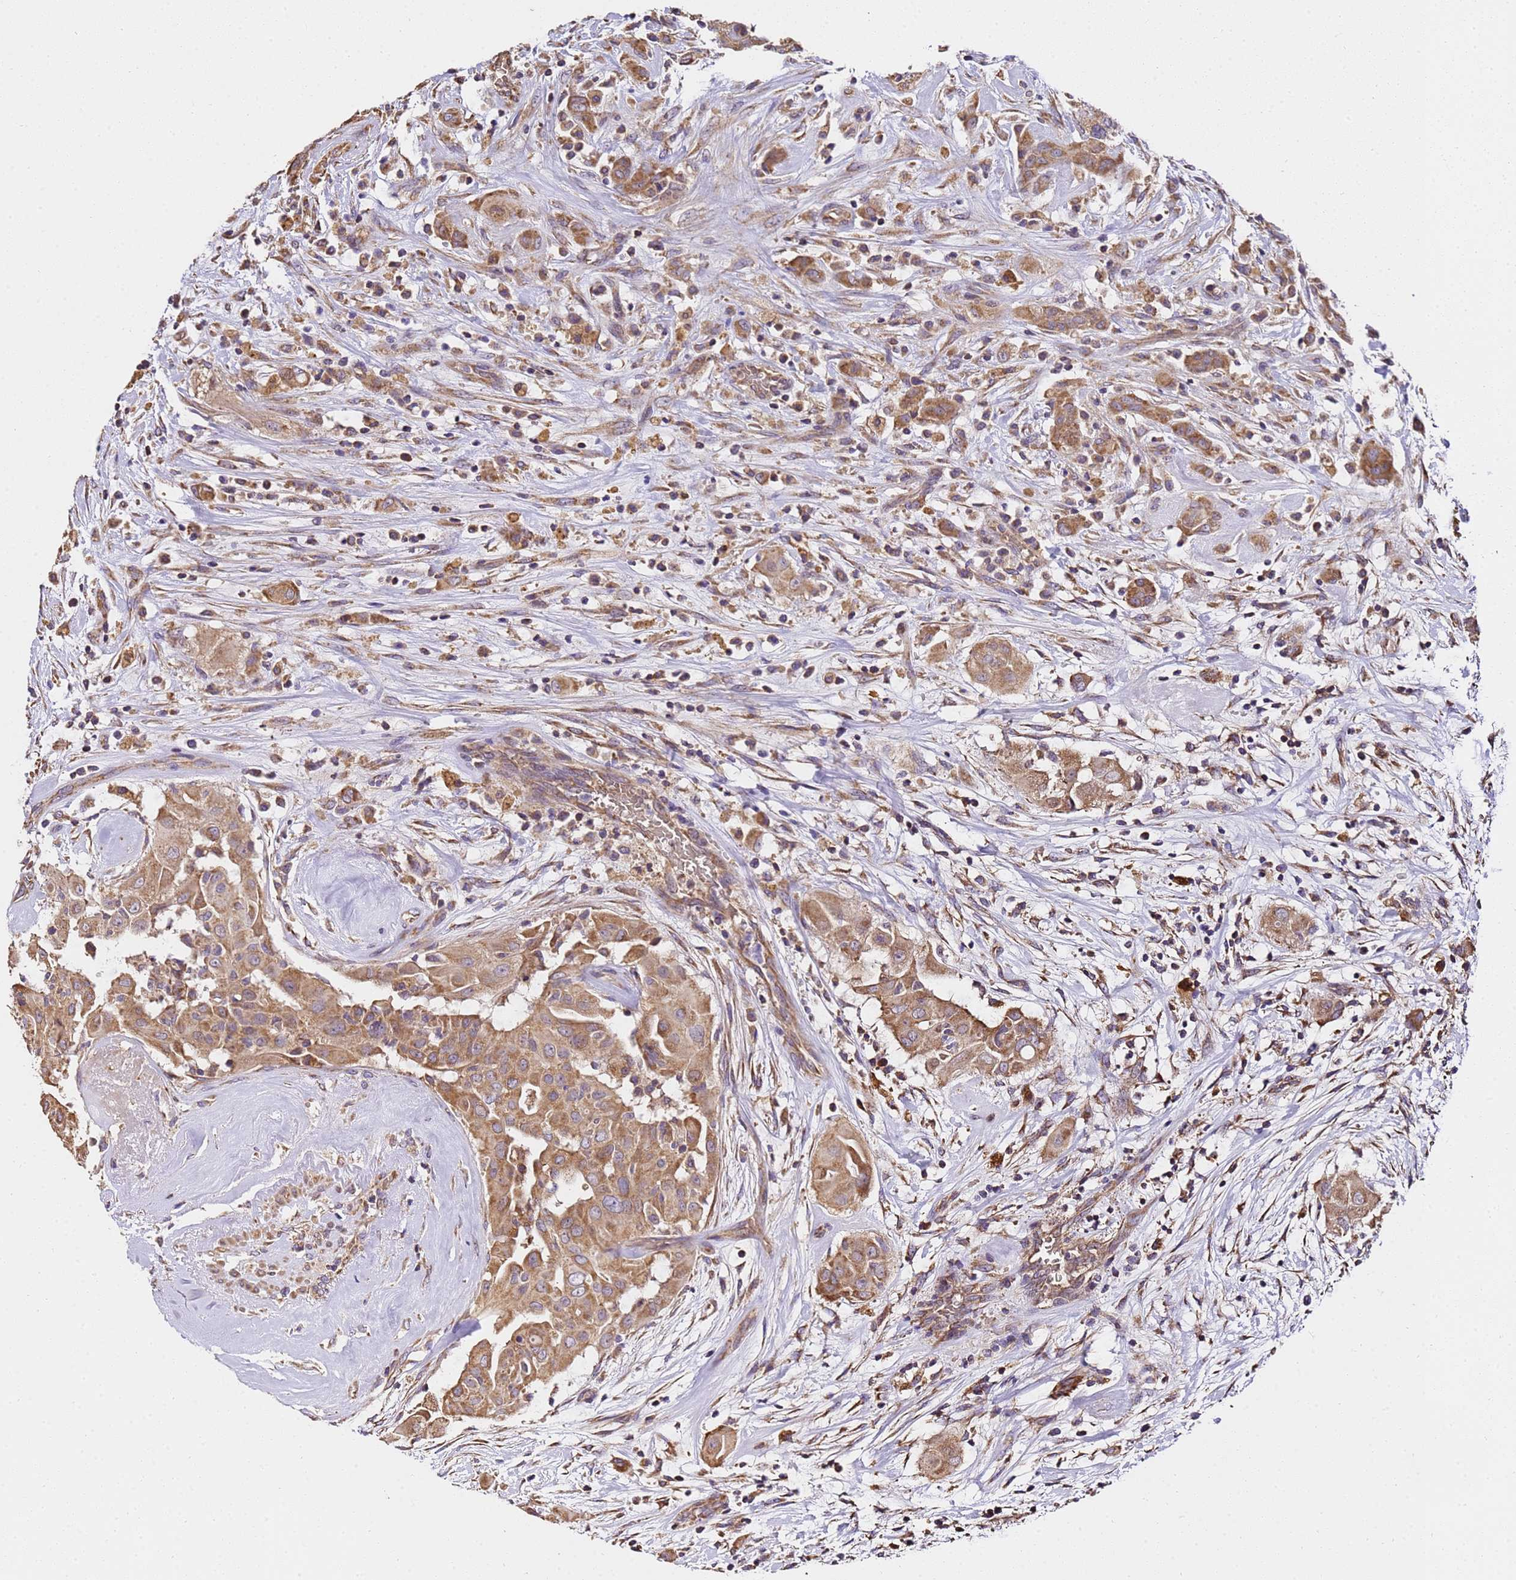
{"staining": {"intensity": "moderate", "quantity": ">75%", "location": "cytoplasmic/membranous"}, "tissue": "thyroid cancer", "cell_type": "Tumor cells", "image_type": "cancer", "snomed": [{"axis": "morphology", "description": "Papillary adenocarcinoma, NOS"}, {"axis": "topography", "description": "Thyroid gland"}], "caption": "Immunohistochemical staining of human thyroid papillary adenocarcinoma displays moderate cytoplasmic/membranous protein staining in about >75% of tumor cells.", "gene": "LRRIQ1", "patient": {"sex": "female", "age": 59}}